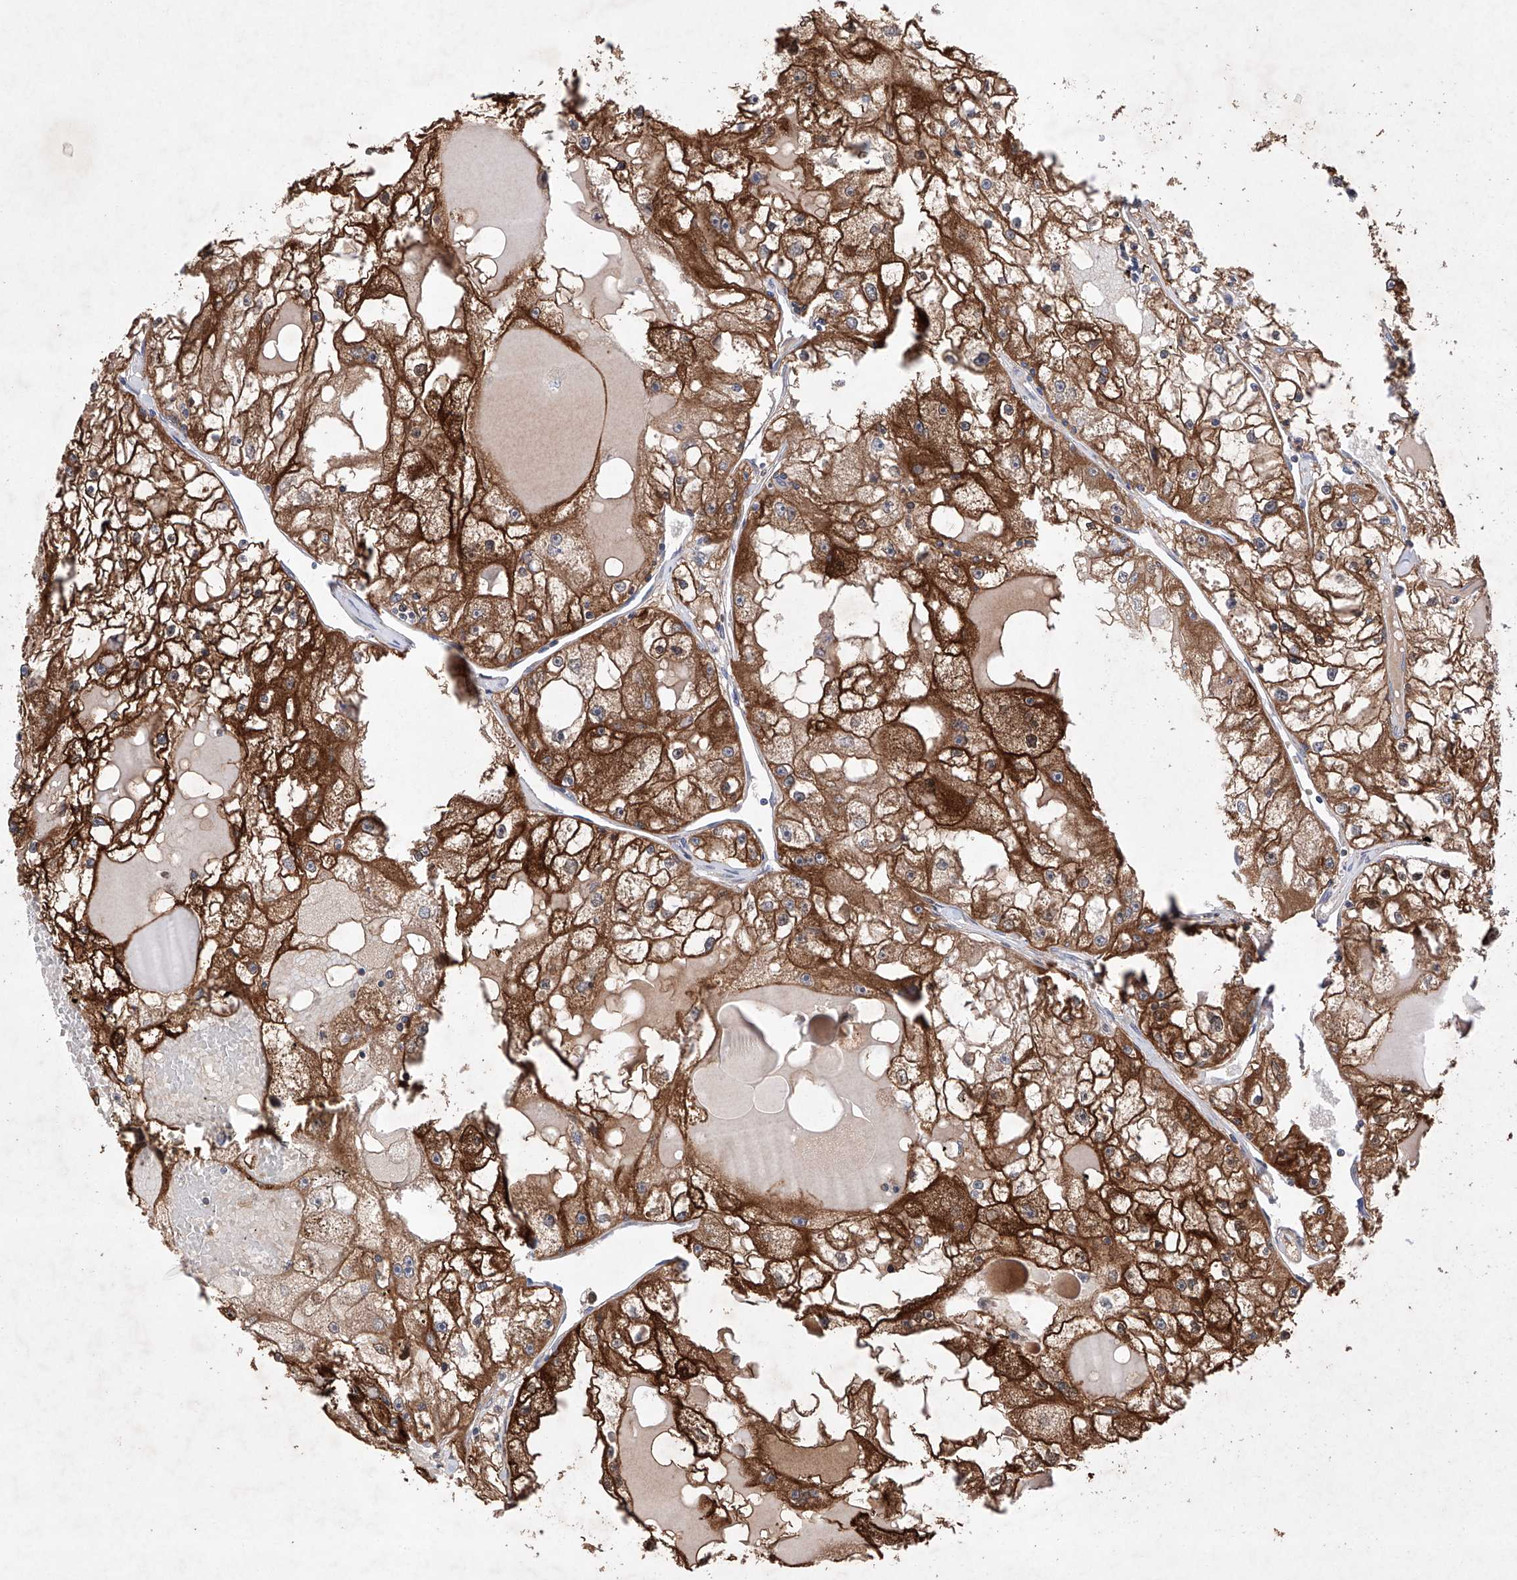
{"staining": {"intensity": "strong", "quantity": ">75%", "location": "cytoplasmic/membranous"}, "tissue": "renal cancer", "cell_type": "Tumor cells", "image_type": "cancer", "snomed": [{"axis": "morphology", "description": "Adenocarcinoma, NOS"}, {"axis": "topography", "description": "Kidney"}], "caption": "Protein staining demonstrates strong cytoplasmic/membranous positivity in approximately >75% of tumor cells in renal adenocarcinoma.", "gene": "TIMM23", "patient": {"sex": "male", "age": 56}}